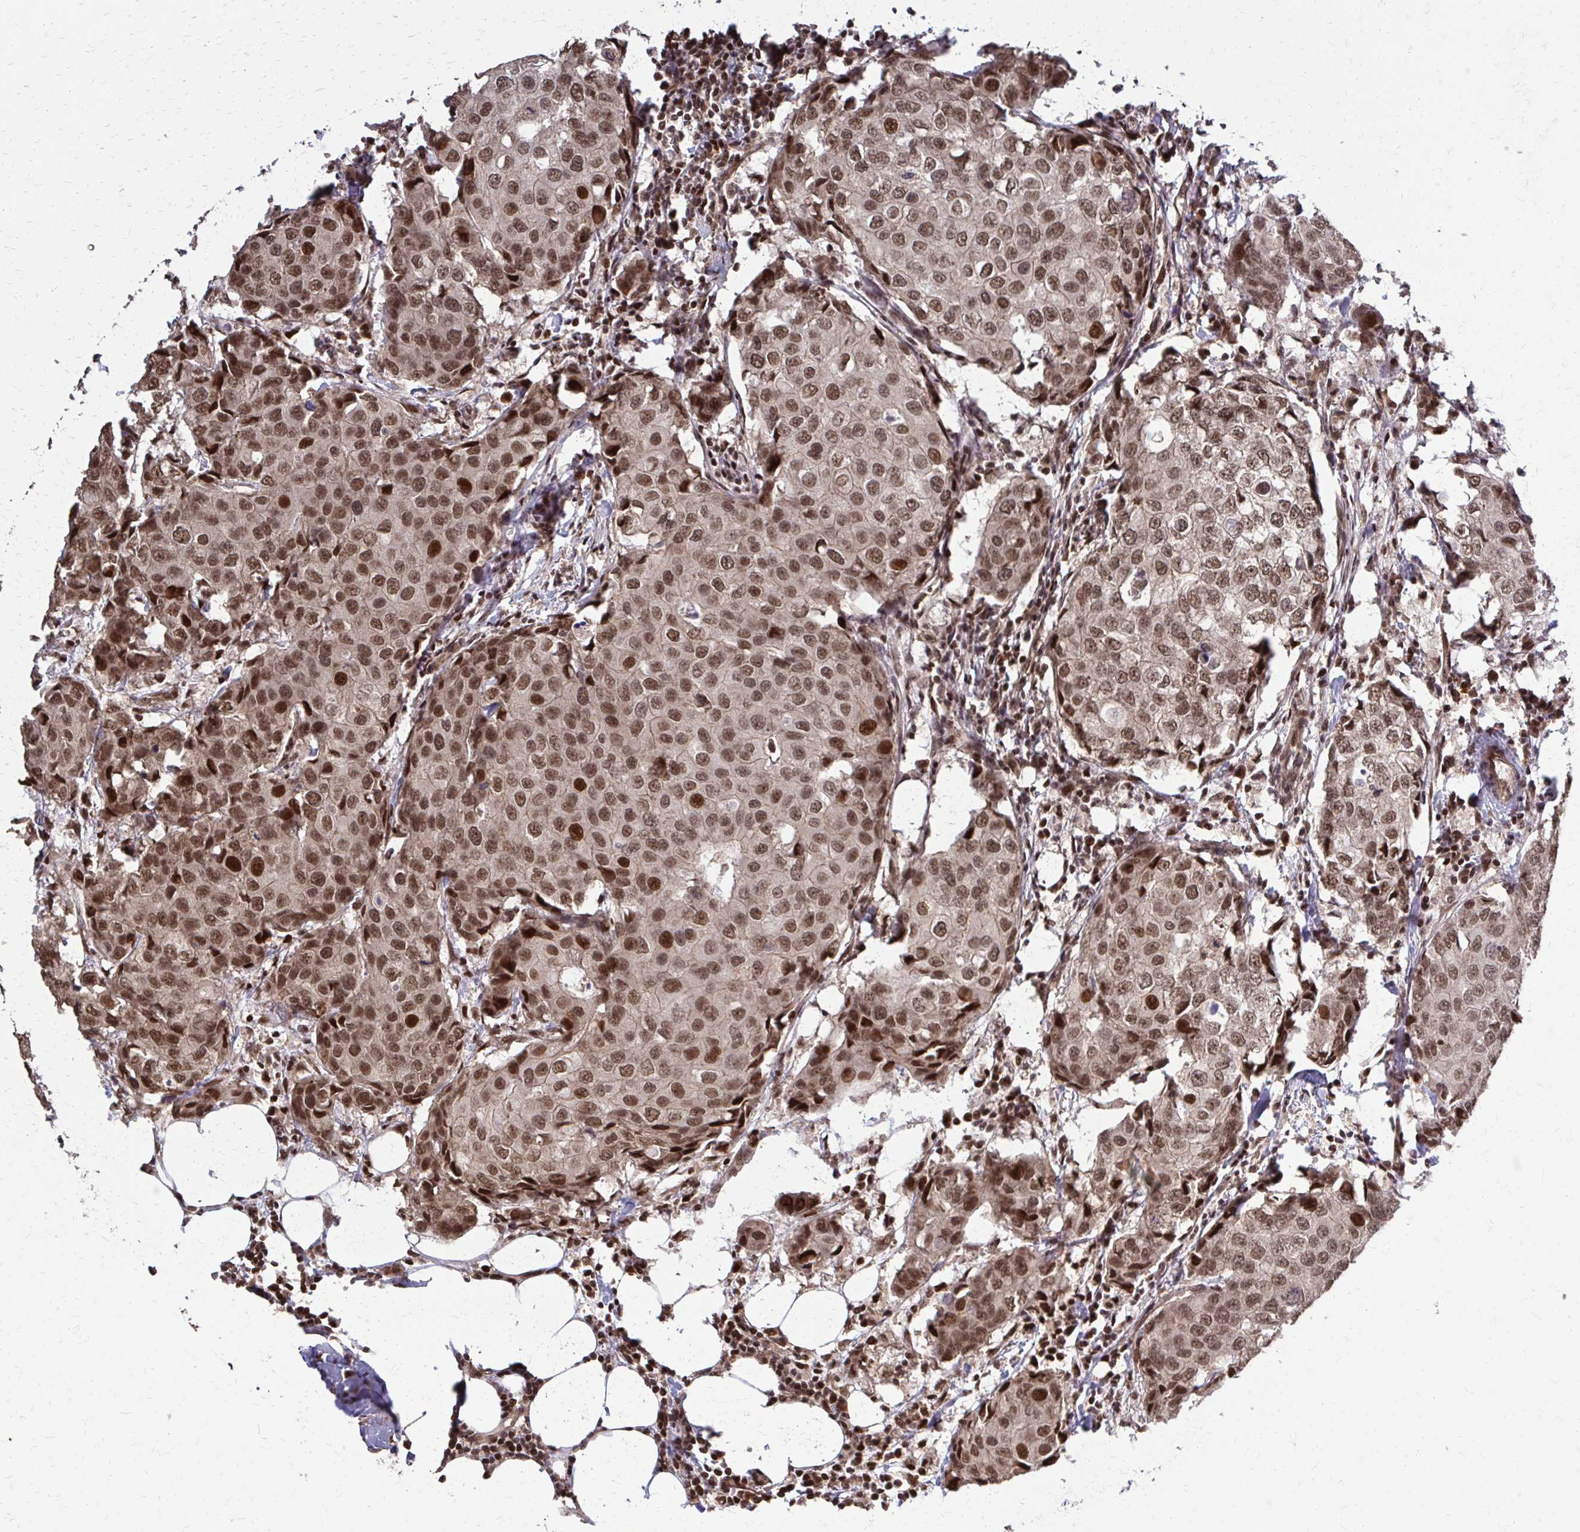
{"staining": {"intensity": "moderate", "quantity": ">75%", "location": "nuclear"}, "tissue": "breast cancer", "cell_type": "Tumor cells", "image_type": "cancer", "snomed": [{"axis": "morphology", "description": "Duct carcinoma"}, {"axis": "topography", "description": "Breast"}], "caption": "This is a micrograph of immunohistochemistry staining of breast cancer, which shows moderate staining in the nuclear of tumor cells.", "gene": "SS18", "patient": {"sex": "female", "age": 27}}